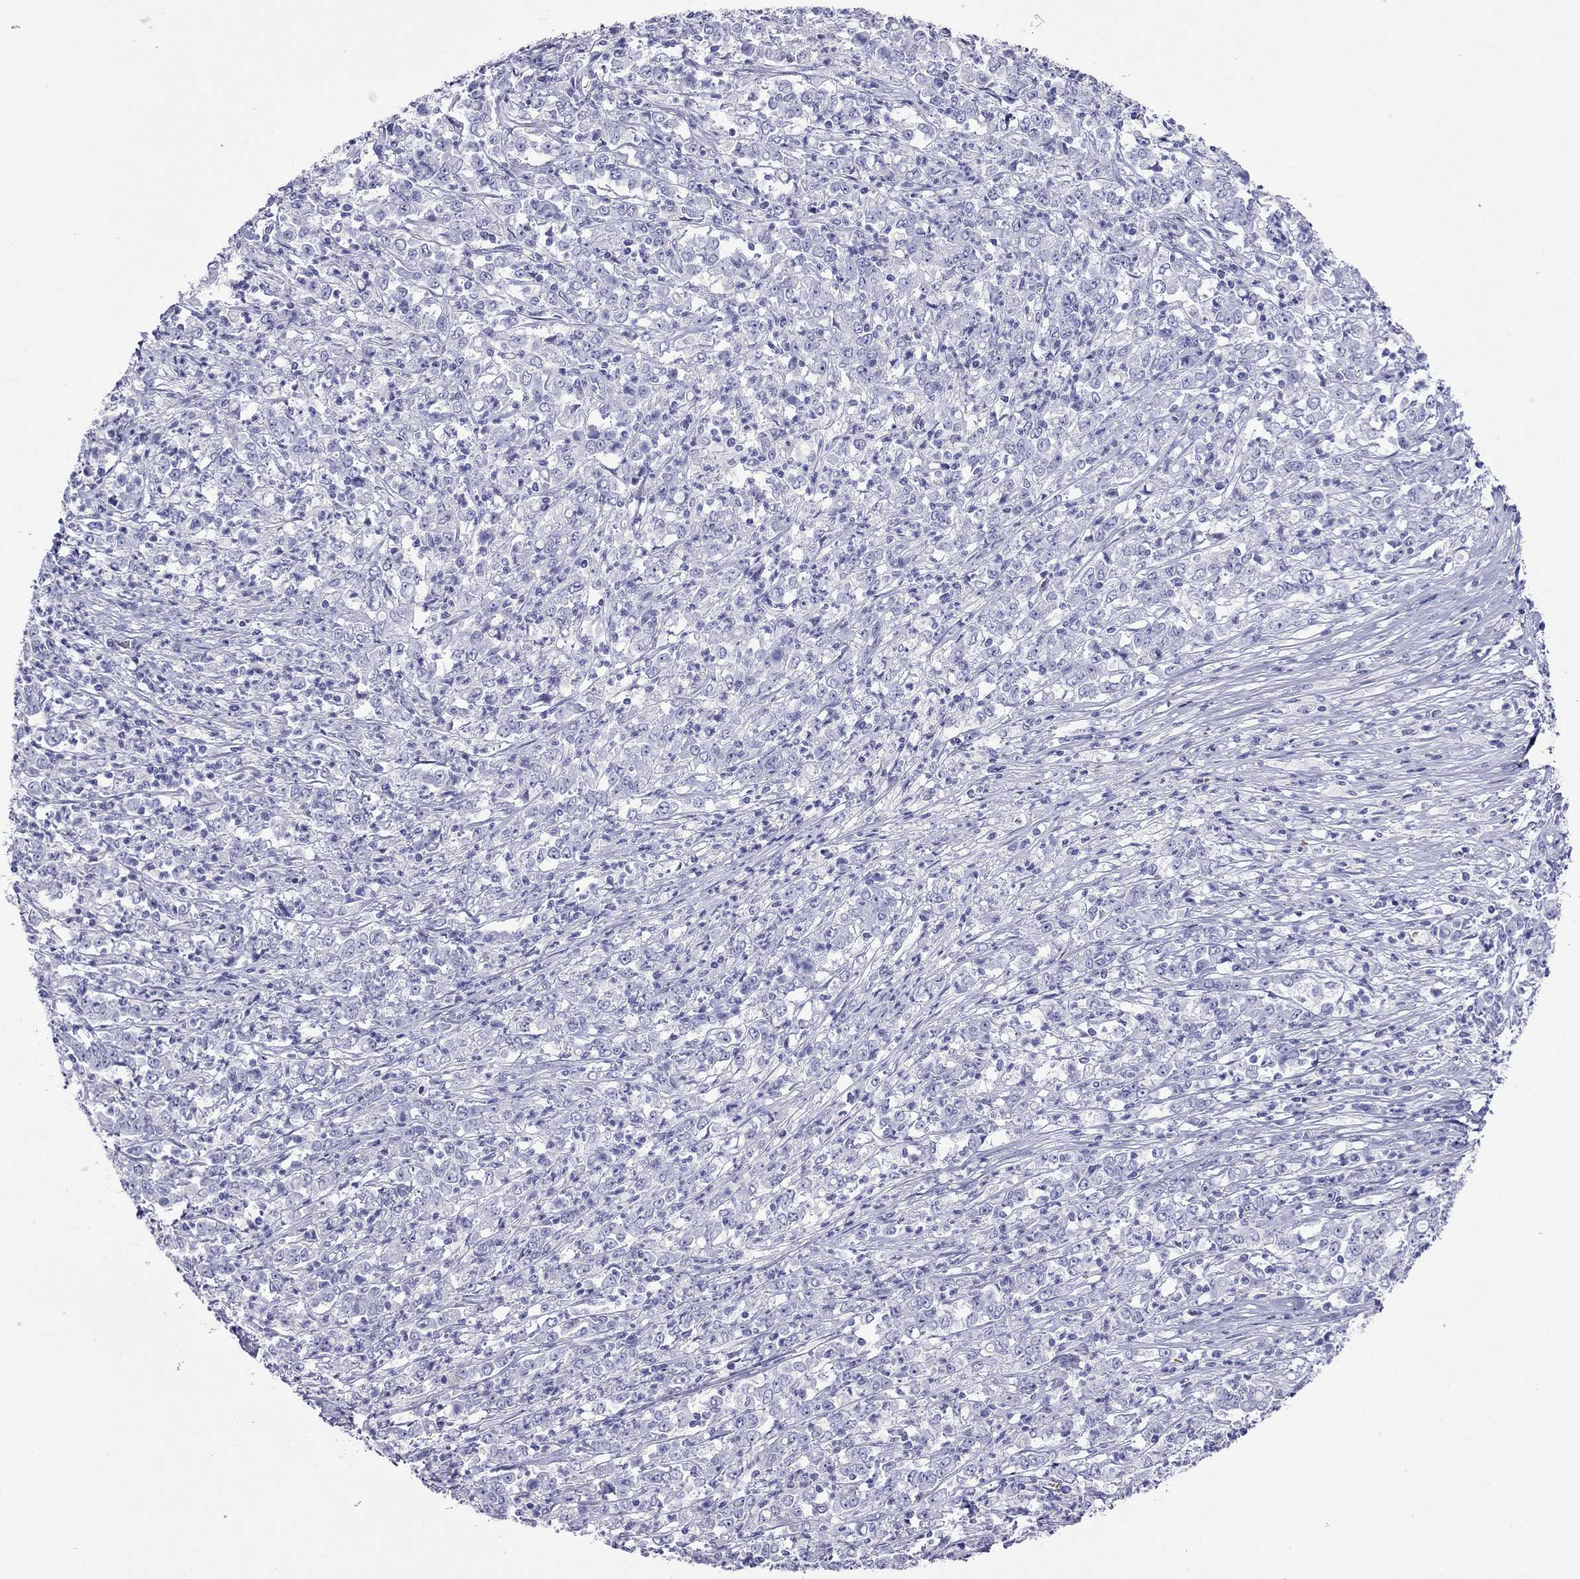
{"staining": {"intensity": "negative", "quantity": "none", "location": "none"}, "tissue": "stomach cancer", "cell_type": "Tumor cells", "image_type": "cancer", "snomed": [{"axis": "morphology", "description": "Adenocarcinoma, NOS"}, {"axis": "topography", "description": "Stomach, lower"}], "caption": "Immunohistochemical staining of stomach adenocarcinoma reveals no significant staining in tumor cells.", "gene": "PTPRN", "patient": {"sex": "female", "age": 71}}